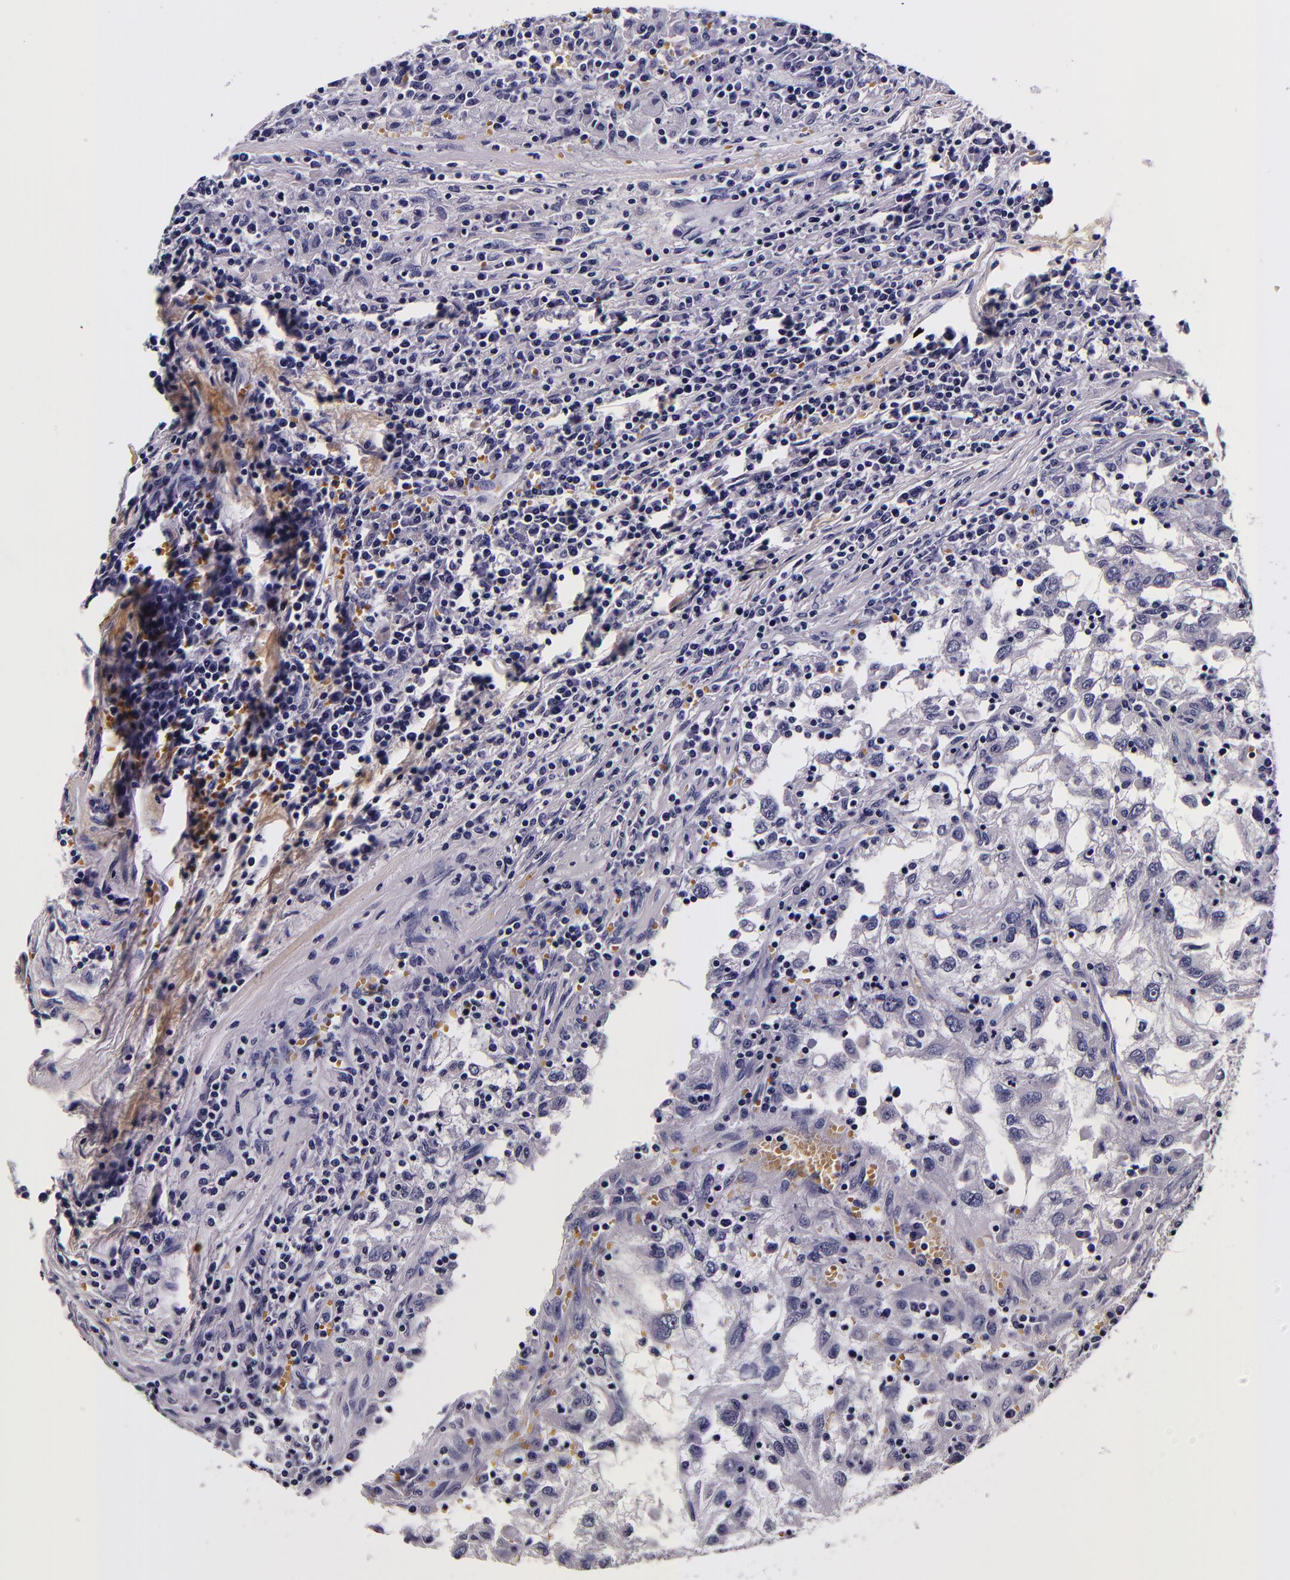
{"staining": {"intensity": "negative", "quantity": "none", "location": "none"}, "tissue": "renal cancer", "cell_type": "Tumor cells", "image_type": "cancer", "snomed": [{"axis": "morphology", "description": "Normal tissue, NOS"}, {"axis": "morphology", "description": "Adenocarcinoma, NOS"}, {"axis": "topography", "description": "Kidney"}], "caption": "The micrograph demonstrates no staining of tumor cells in renal cancer (adenocarcinoma). The staining was performed using DAB (3,3'-diaminobenzidine) to visualize the protein expression in brown, while the nuclei were stained in blue with hematoxylin (Magnification: 20x).", "gene": "FBN1", "patient": {"sex": "male", "age": 71}}